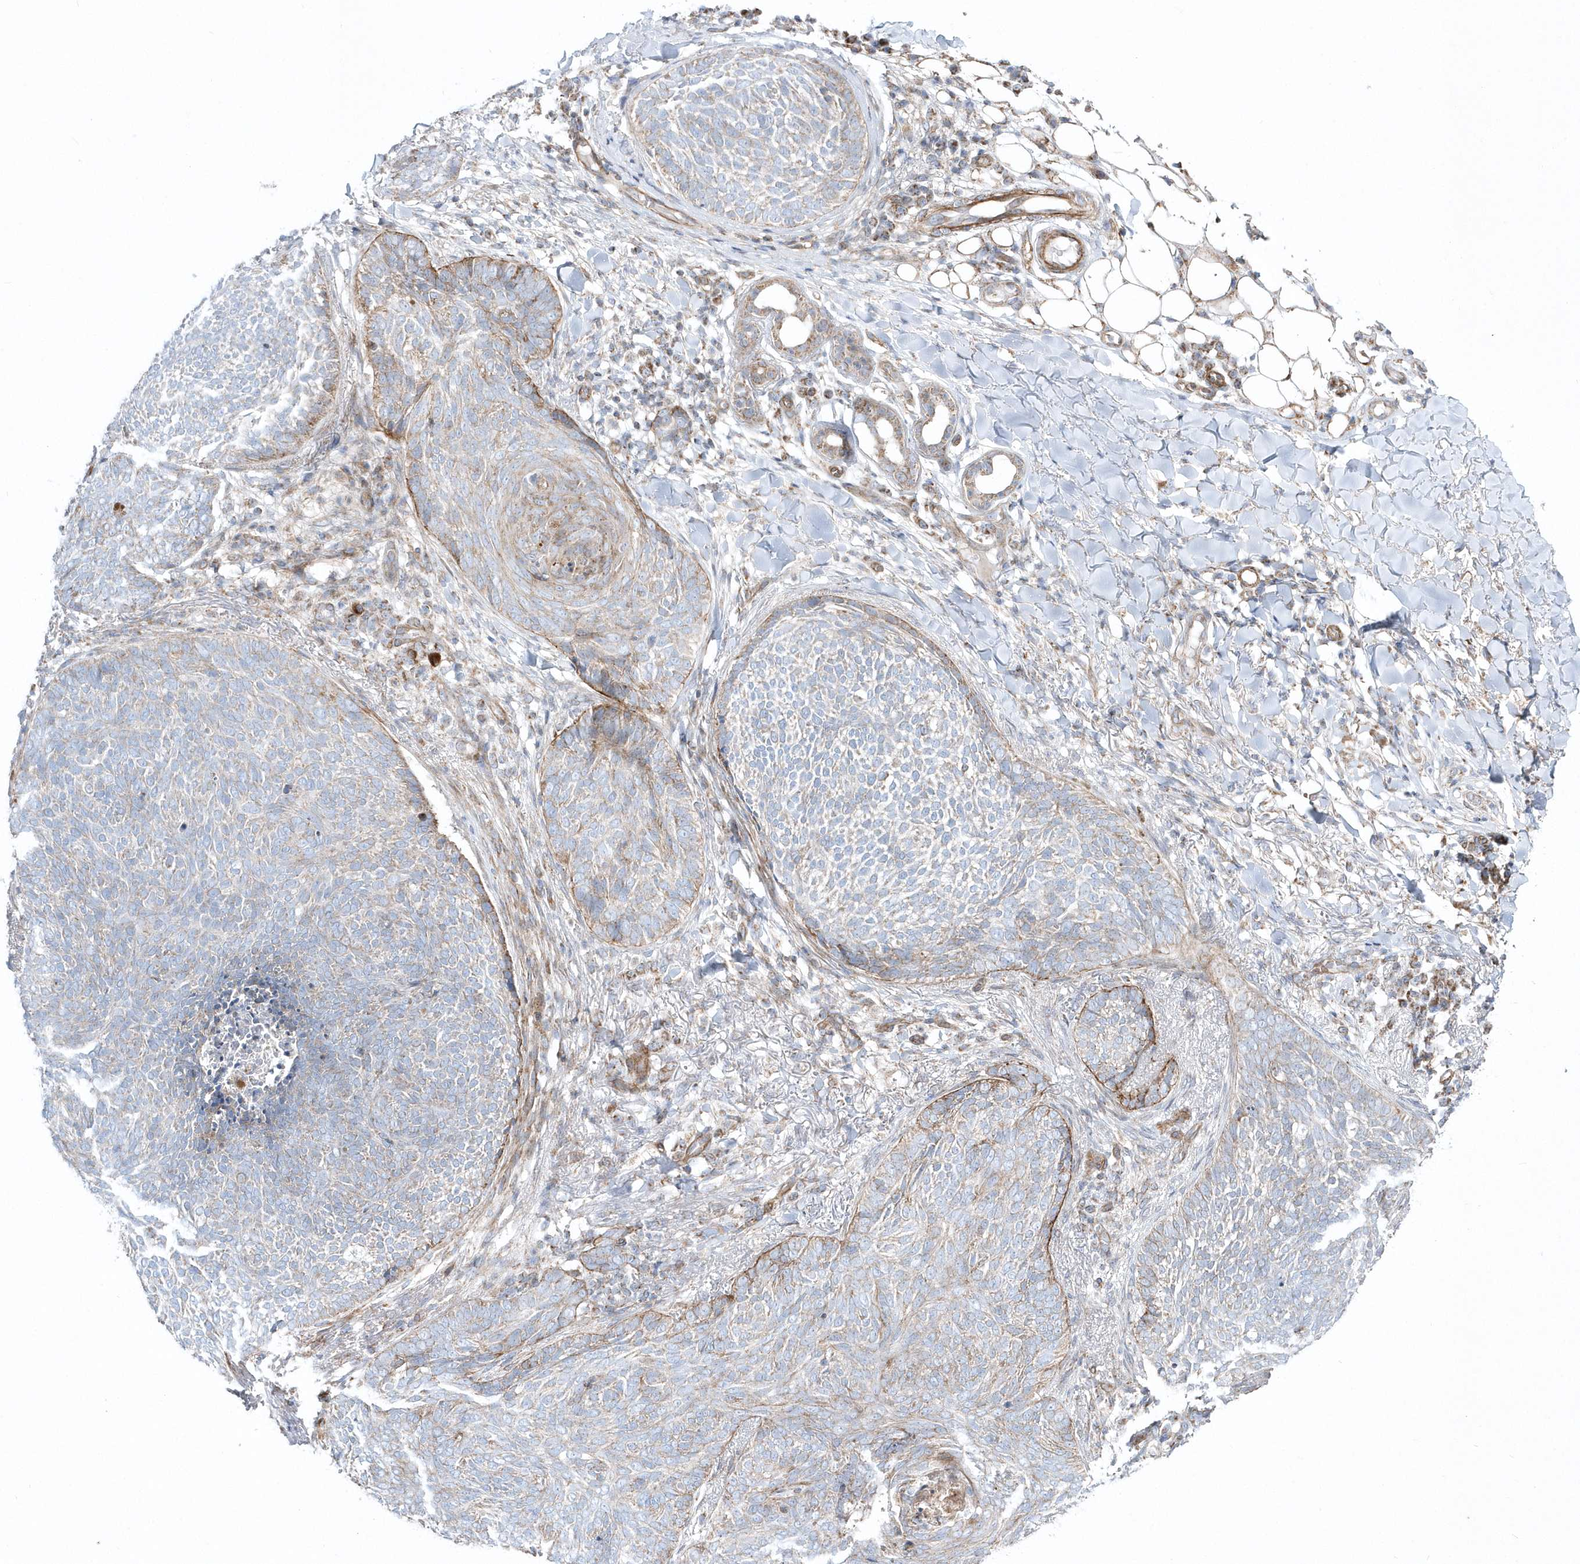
{"staining": {"intensity": "moderate", "quantity": "<25%", "location": "cytoplasmic/membranous"}, "tissue": "skin cancer", "cell_type": "Tumor cells", "image_type": "cancer", "snomed": [{"axis": "morphology", "description": "Basal cell carcinoma"}, {"axis": "topography", "description": "Skin"}], "caption": "The histopathology image exhibits a brown stain indicating the presence of a protein in the cytoplasmic/membranous of tumor cells in skin cancer (basal cell carcinoma).", "gene": "OPA1", "patient": {"sex": "male", "age": 85}}